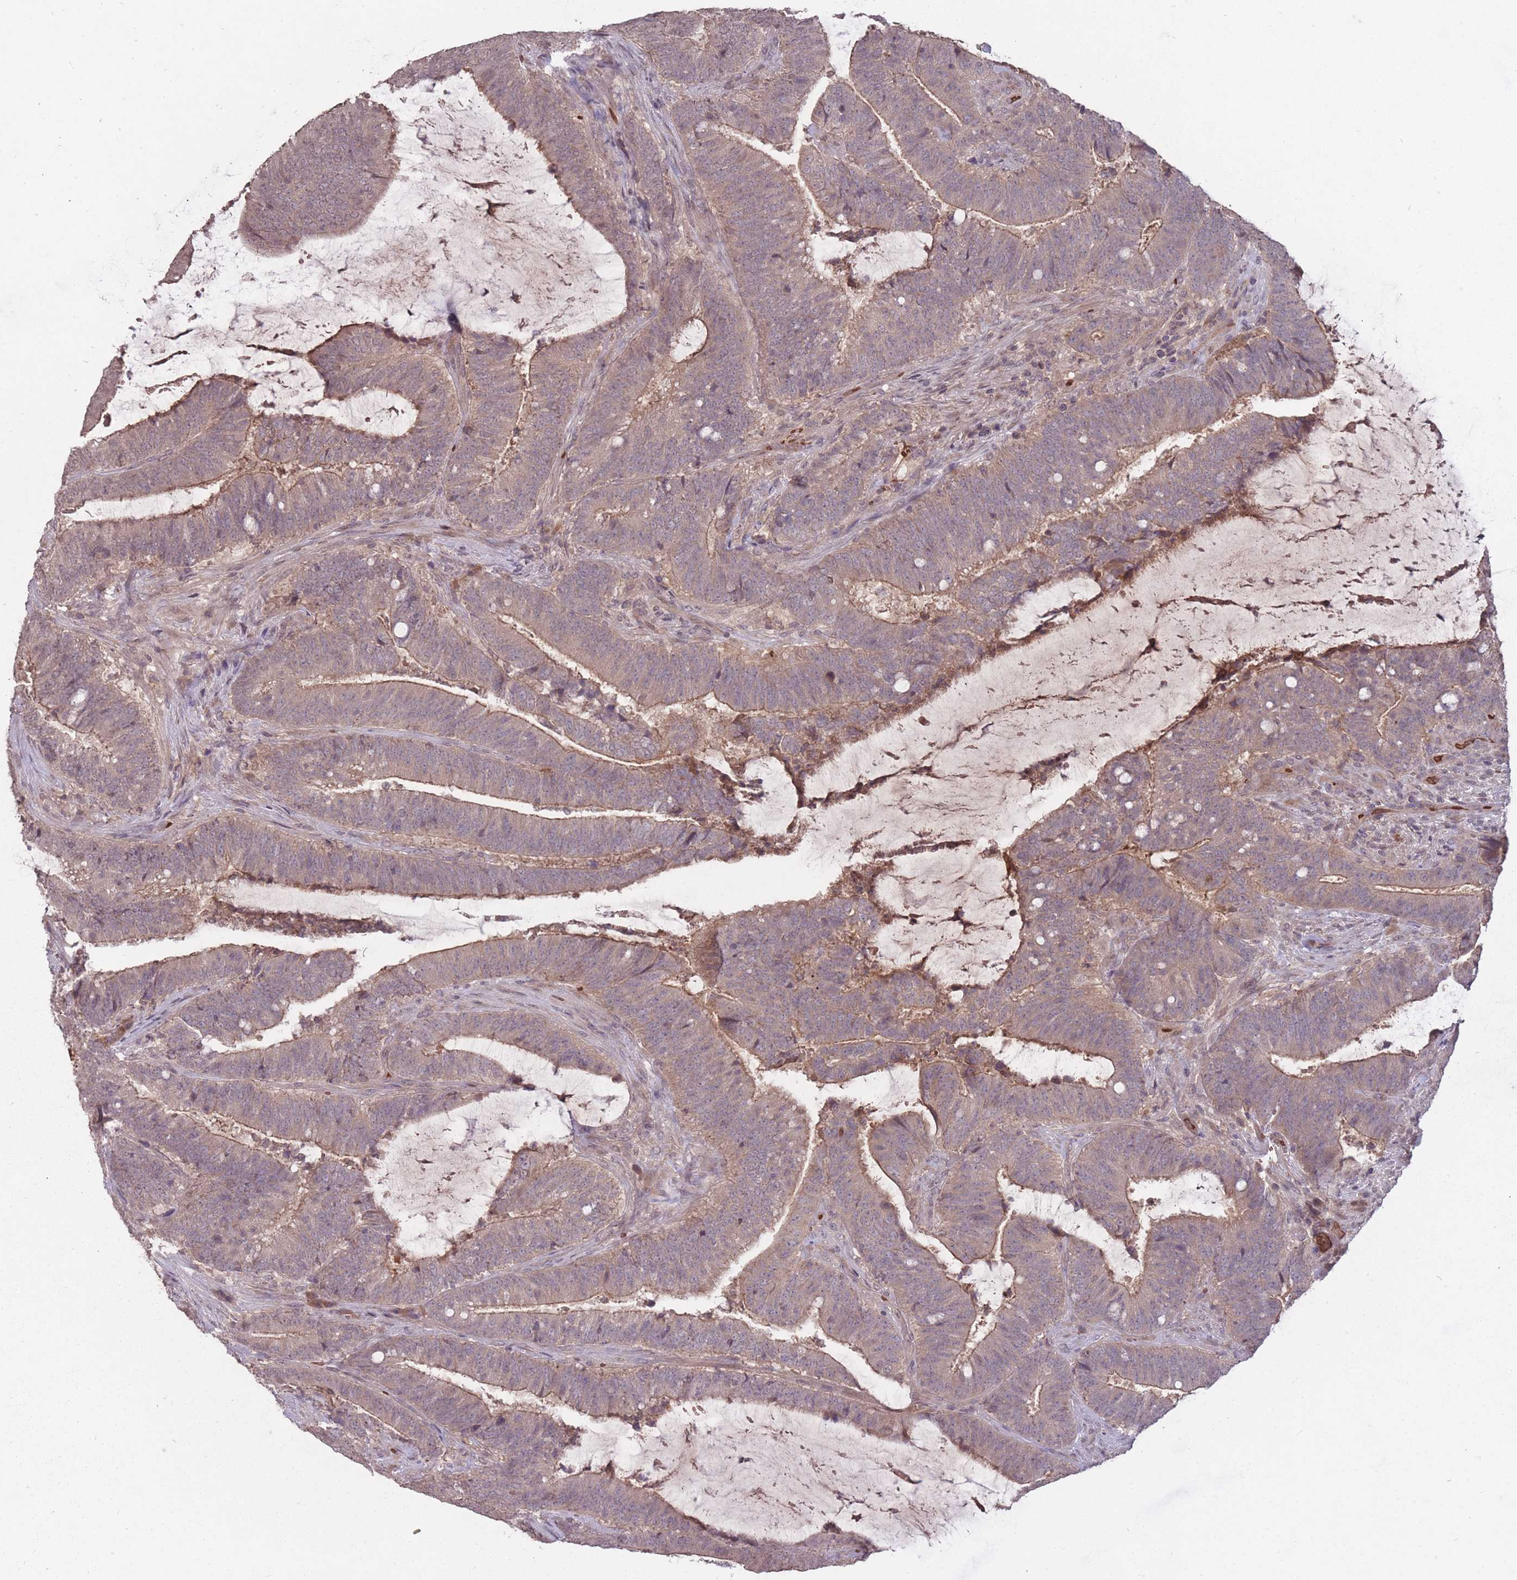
{"staining": {"intensity": "moderate", "quantity": "25%-75%", "location": "cytoplasmic/membranous"}, "tissue": "colorectal cancer", "cell_type": "Tumor cells", "image_type": "cancer", "snomed": [{"axis": "morphology", "description": "Adenocarcinoma, NOS"}, {"axis": "topography", "description": "Colon"}], "caption": "DAB immunohistochemical staining of colorectal cancer (adenocarcinoma) reveals moderate cytoplasmic/membranous protein expression in about 25%-75% of tumor cells. (DAB IHC with brightfield microscopy, high magnification).", "gene": "ADCYAP1R1", "patient": {"sex": "female", "age": 43}}